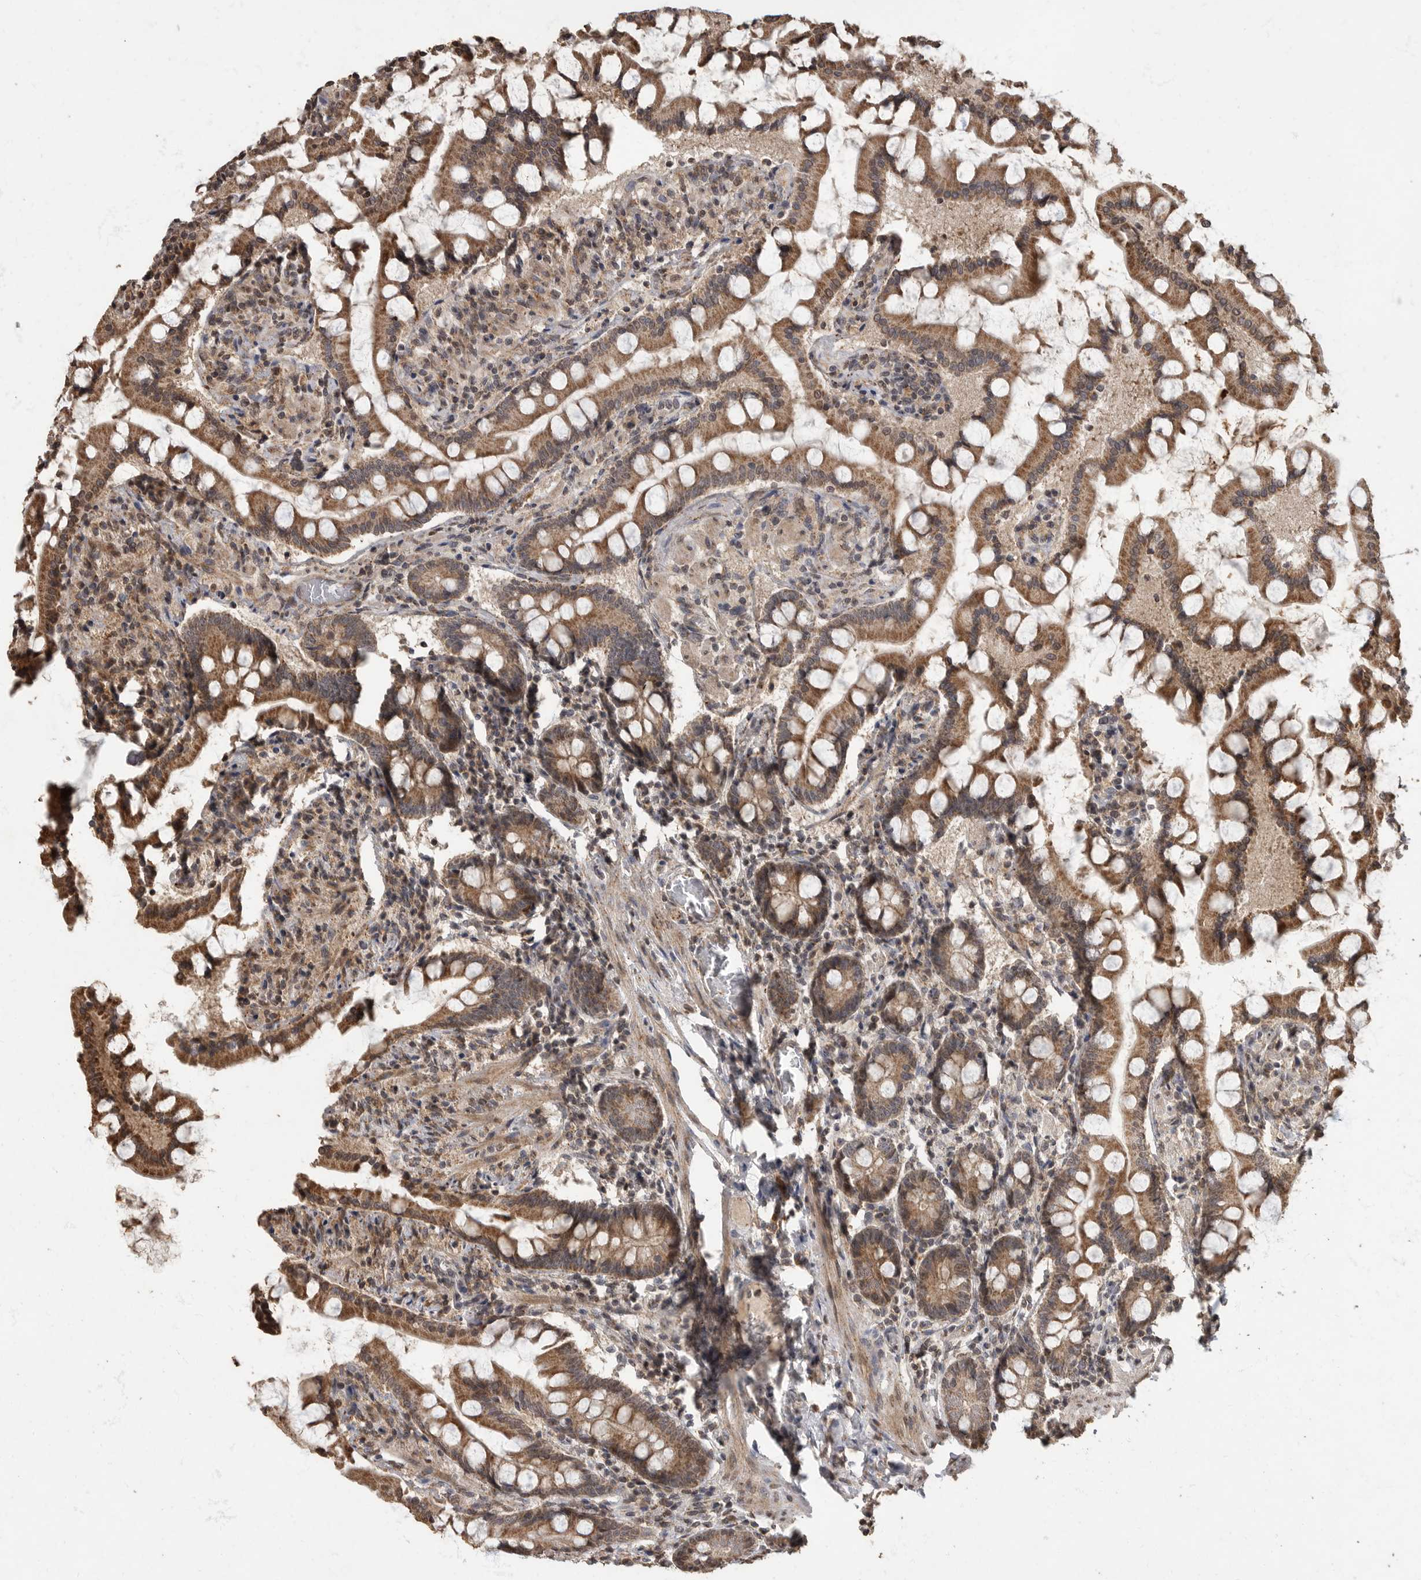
{"staining": {"intensity": "strong", "quantity": ">75%", "location": "cytoplasmic/membranous"}, "tissue": "small intestine", "cell_type": "Glandular cells", "image_type": "normal", "snomed": [{"axis": "morphology", "description": "Normal tissue, NOS"}, {"axis": "topography", "description": "Small intestine"}], "caption": "Human small intestine stained for a protein (brown) exhibits strong cytoplasmic/membranous positive positivity in approximately >75% of glandular cells.", "gene": "MAFG", "patient": {"sex": "male", "age": 41}}